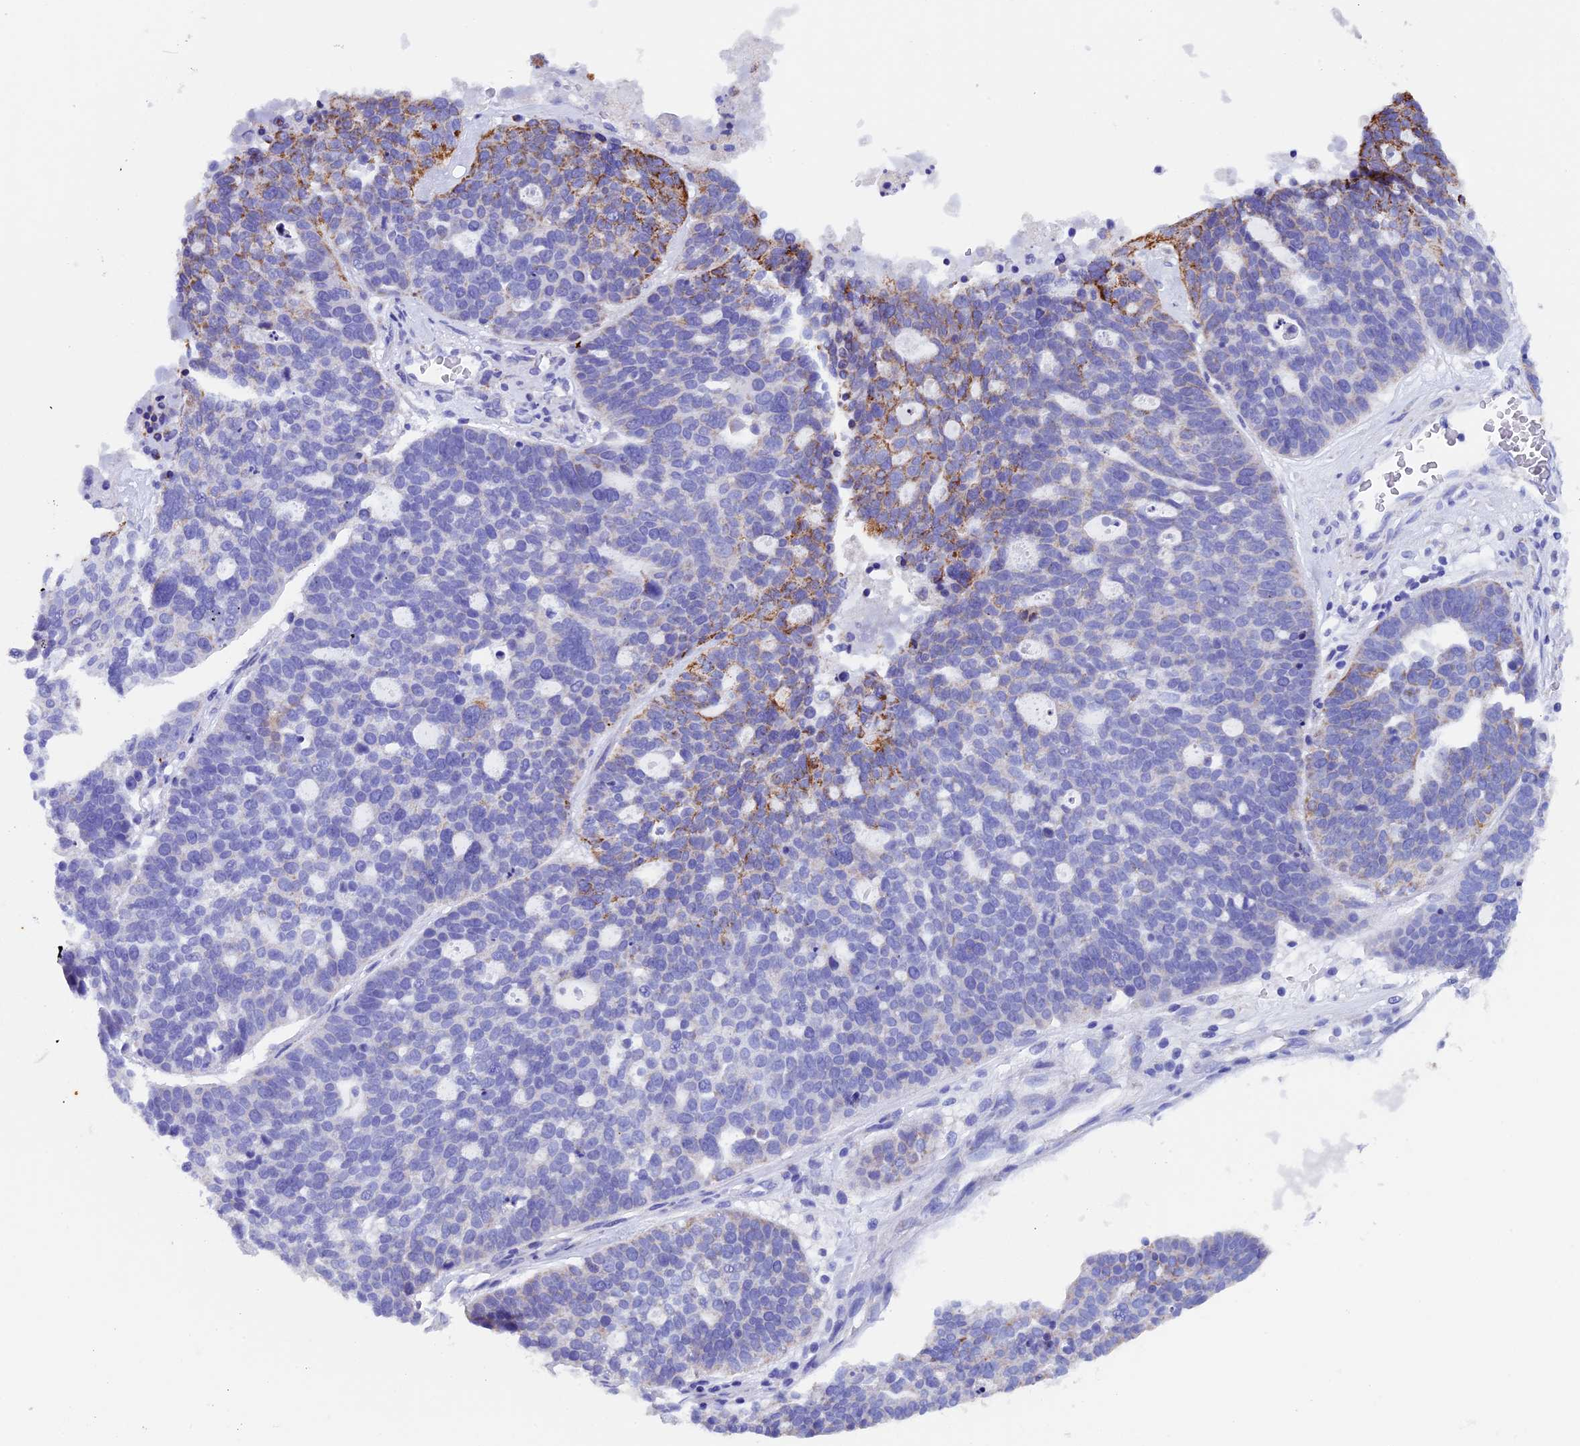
{"staining": {"intensity": "moderate", "quantity": "<25%", "location": "cytoplasmic/membranous"}, "tissue": "ovarian cancer", "cell_type": "Tumor cells", "image_type": "cancer", "snomed": [{"axis": "morphology", "description": "Cystadenocarcinoma, serous, NOS"}, {"axis": "topography", "description": "Ovary"}], "caption": "Serous cystadenocarcinoma (ovarian) stained for a protein (brown) shows moderate cytoplasmic/membranous positive positivity in approximately <25% of tumor cells.", "gene": "SLC8B1", "patient": {"sex": "female", "age": 59}}